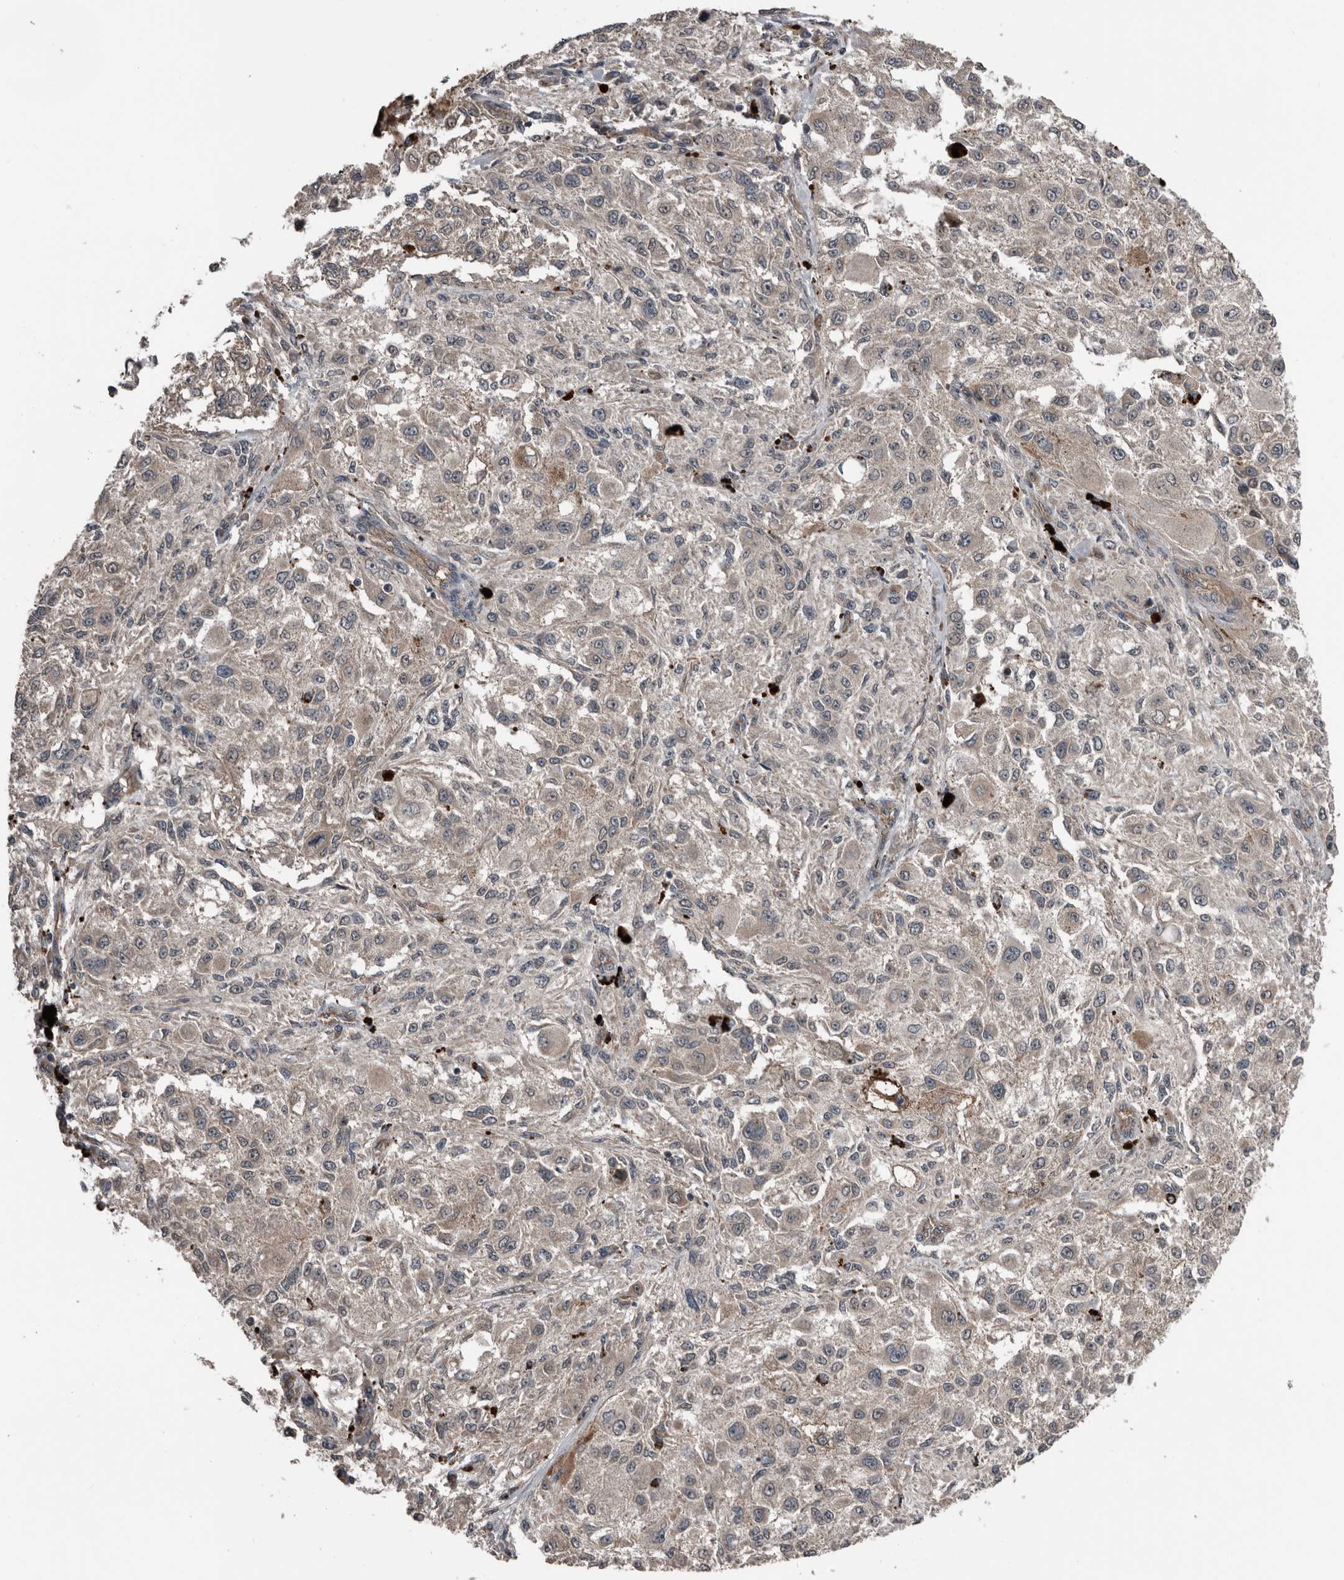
{"staining": {"intensity": "weak", "quantity": "25%-75%", "location": "cytoplasmic/membranous"}, "tissue": "melanoma", "cell_type": "Tumor cells", "image_type": "cancer", "snomed": [{"axis": "morphology", "description": "Necrosis, NOS"}, {"axis": "morphology", "description": "Malignant melanoma, NOS"}, {"axis": "topography", "description": "Skin"}], "caption": "Immunohistochemistry (IHC) (DAB) staining of melanoma demonstrates weak cytoplasmic/membranous protein staining in about 25%-75% of tumor cells.", "gene": "DNAJB4", "patient": {"sex": "female", "age": 87}}